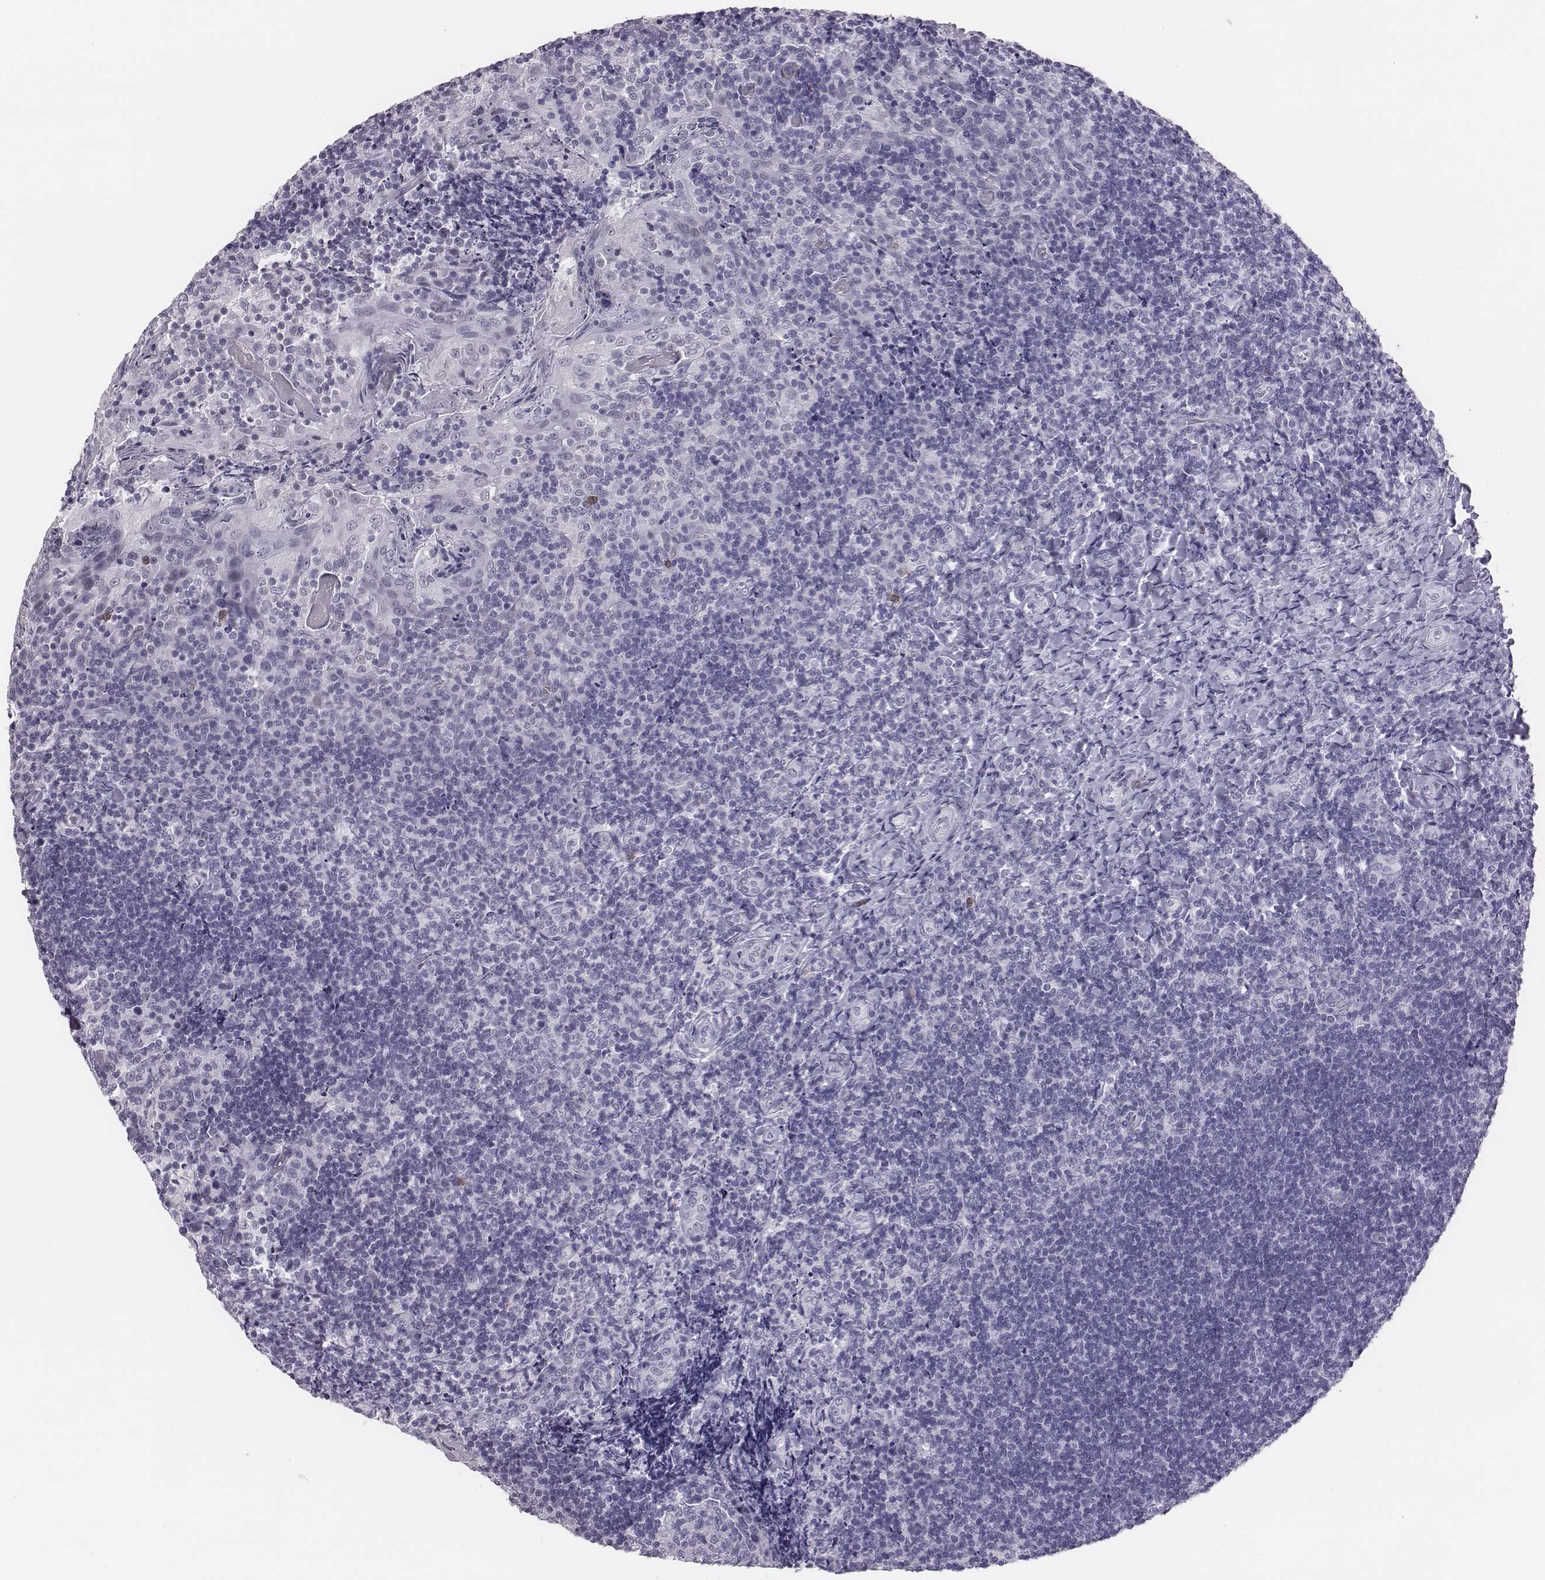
{"staining": {"intensity": "negative", "quantity": "none", "location": "none"}, "tissue": "tonsil", "cell_type": "Germinal center cells", "image_type": "normal", "snomed": [{"axis": "morphology", "description": "Normal tissue, NOS"}, {"axis": "topography", "description": "Tonsil"}], "caption": "The image displays no significant staining in germinal center cells of tonsil. Brightfield microscopy of immunohistochemistry (IHC) stained with DAB (brown) and hematoxylin (blue), captured at high magnification.", "gene": "ACOD1", "patient": {"sex": "female", "age": 10}}